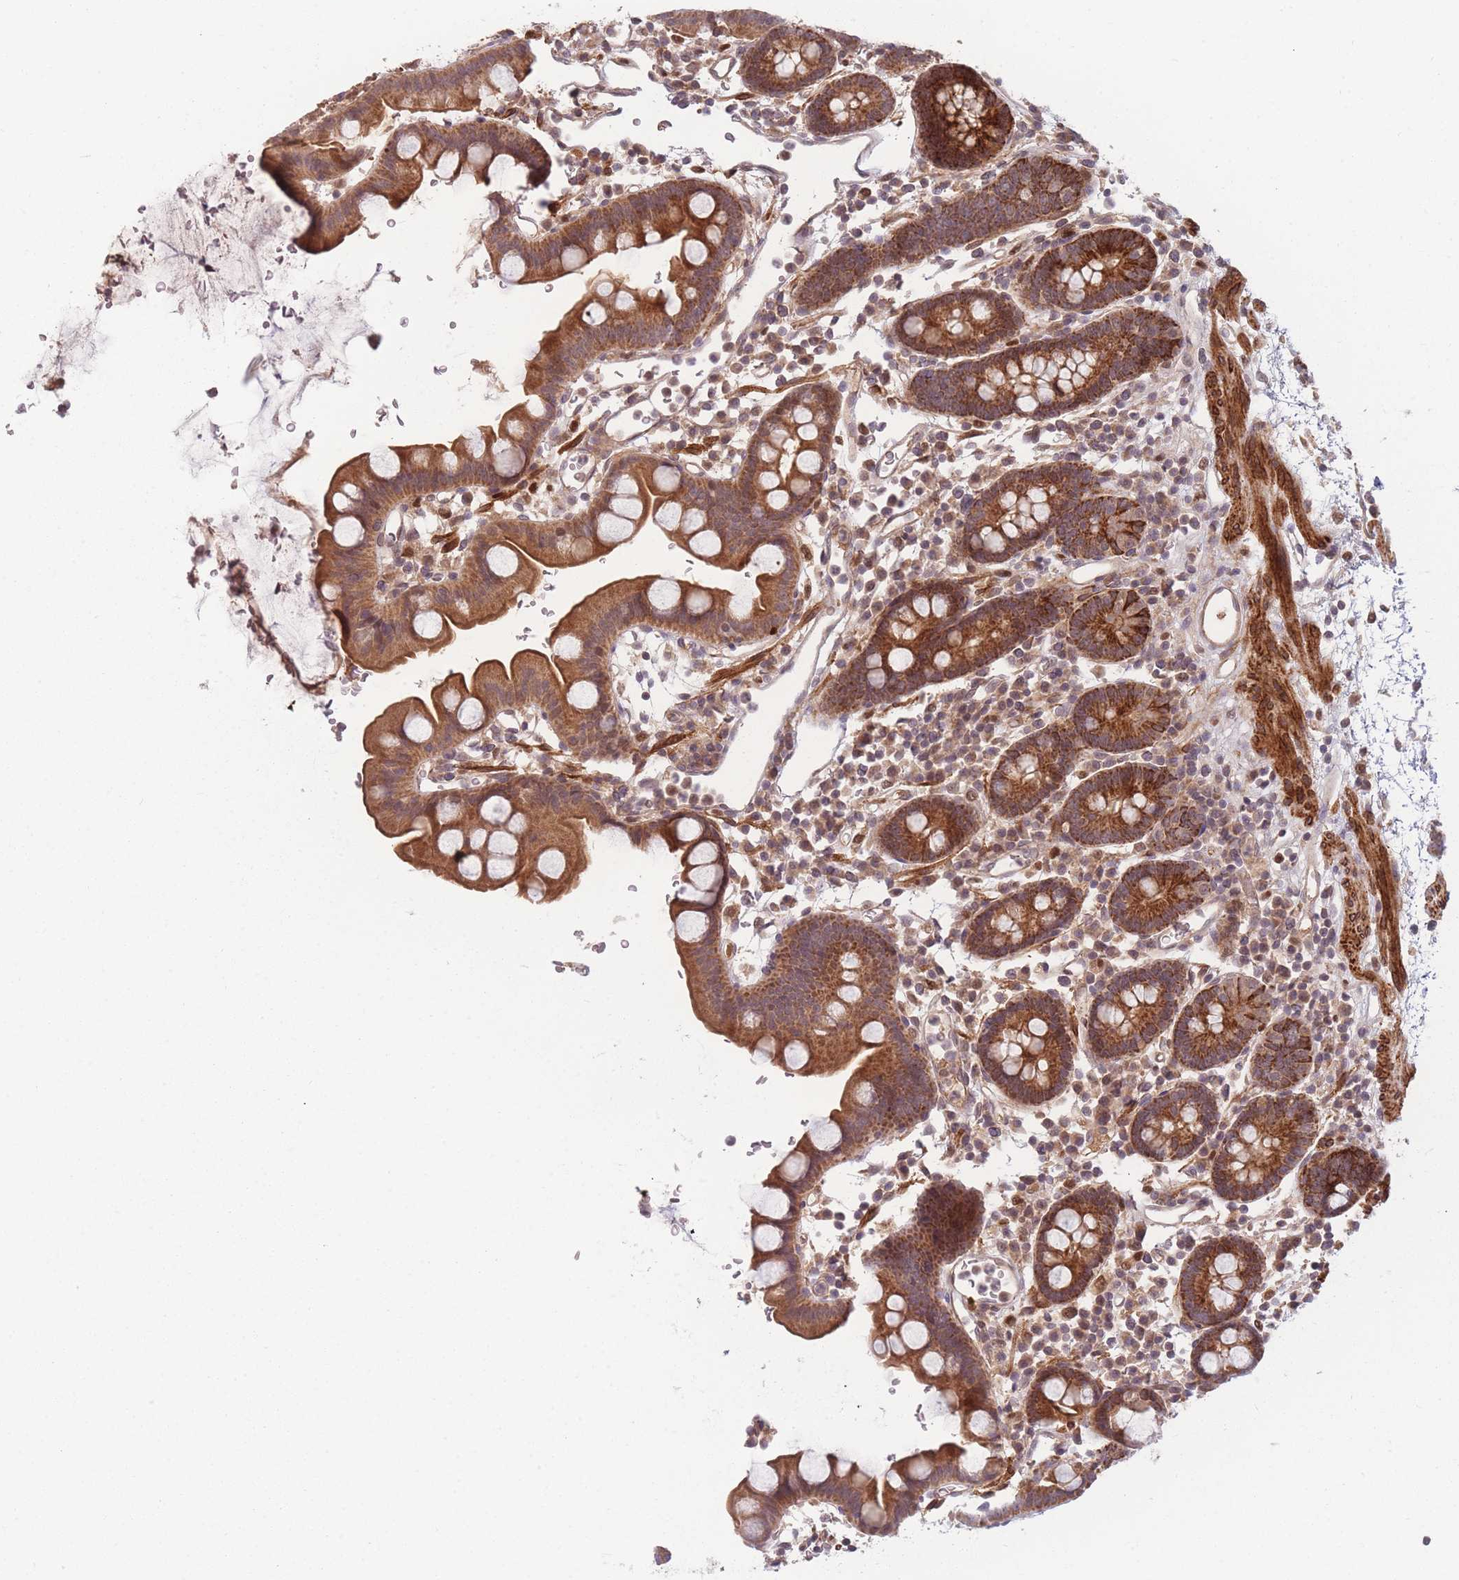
{"staining": {"intensity": "strong", "quantity": ">75%", "location": "cytoplasmic/membranous"}, "tissue": "small intestine", "cell_type": "Glandular cells", "image_type": "normal", "snomed": [{"axis": "morphology", "description": "Normal tissue, NOS"}, {"axis": "topography", "description": "Stomach, upper"}, {"axis": "topography", "description": "Stomach, lower"}, {"axis": "topography", "description": "Small intestine"}], "caption": "Immunohistochemical staining of unremarkable human small intestine demonstrates strong cytoplasmic/membranous protein staining in about >75% of glandular cells.", "gene": "FAM153A", "patient": {"sex": "male", "age": 68}}